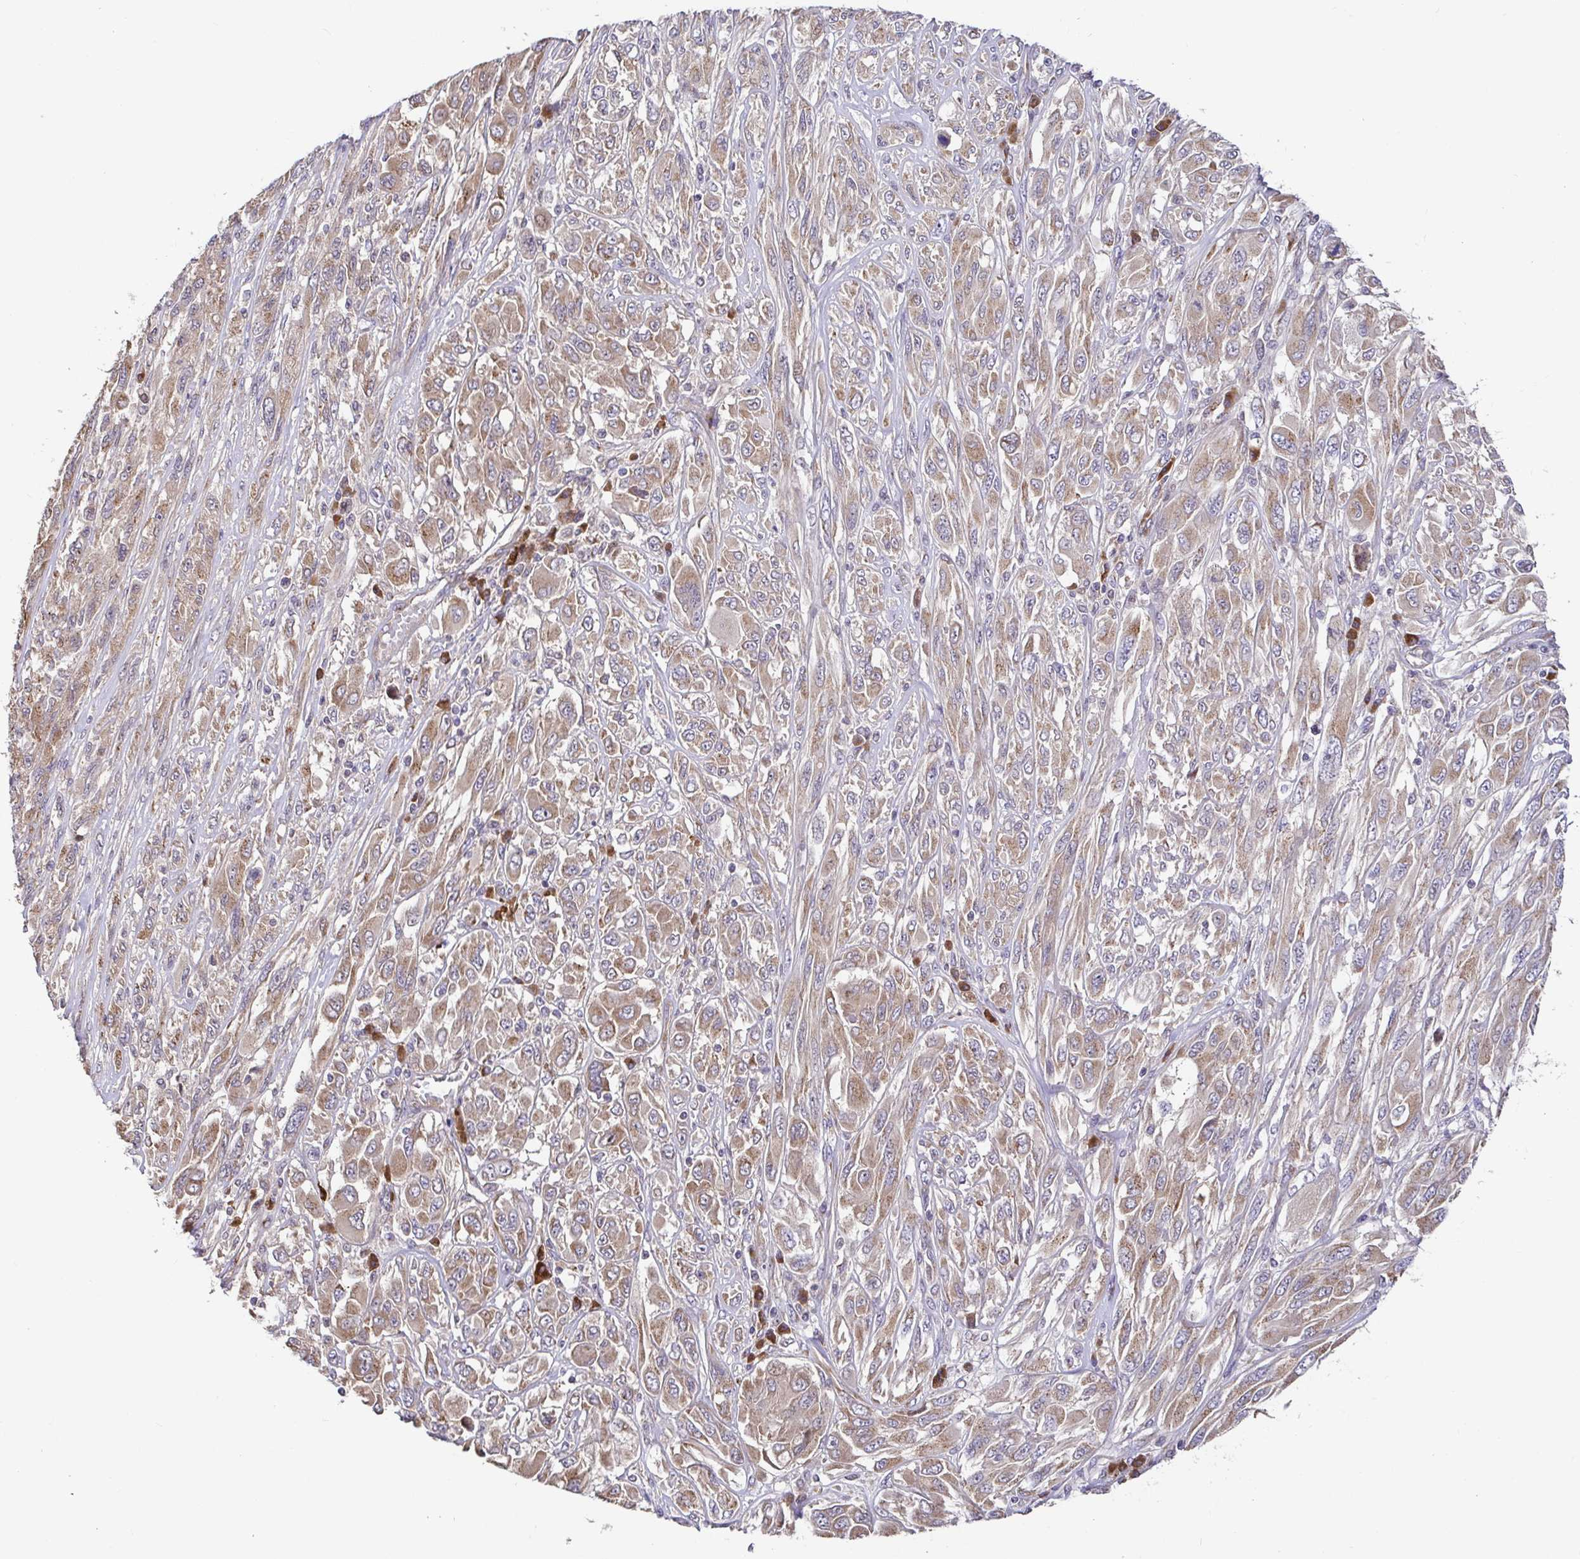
{"staining": {"intensity": "weak", "quantity": ">75%", "location": "cytoplasmic/membranous"}, "tissue": "melanoma", "cell_type": "Tumor cells", "image_type": "cancer", "snomed": [{"axis": "morphology", "description": "Malignant melanoma, NOS"}, {"axis": "topography", "description": "Skin"}], "caption": "The micrograph reveals immunohistochemical staining of melanoma. There is weak cytoplasmic/membranous expression is appreciated in approximately >75% of tumor cells. (Stains: DAB in brown, nuclei in blue, Microscopy: brightfield microscopy at high magnification).", "gene": "ELP1", "patient": {"sex": "female", "age": 91}}